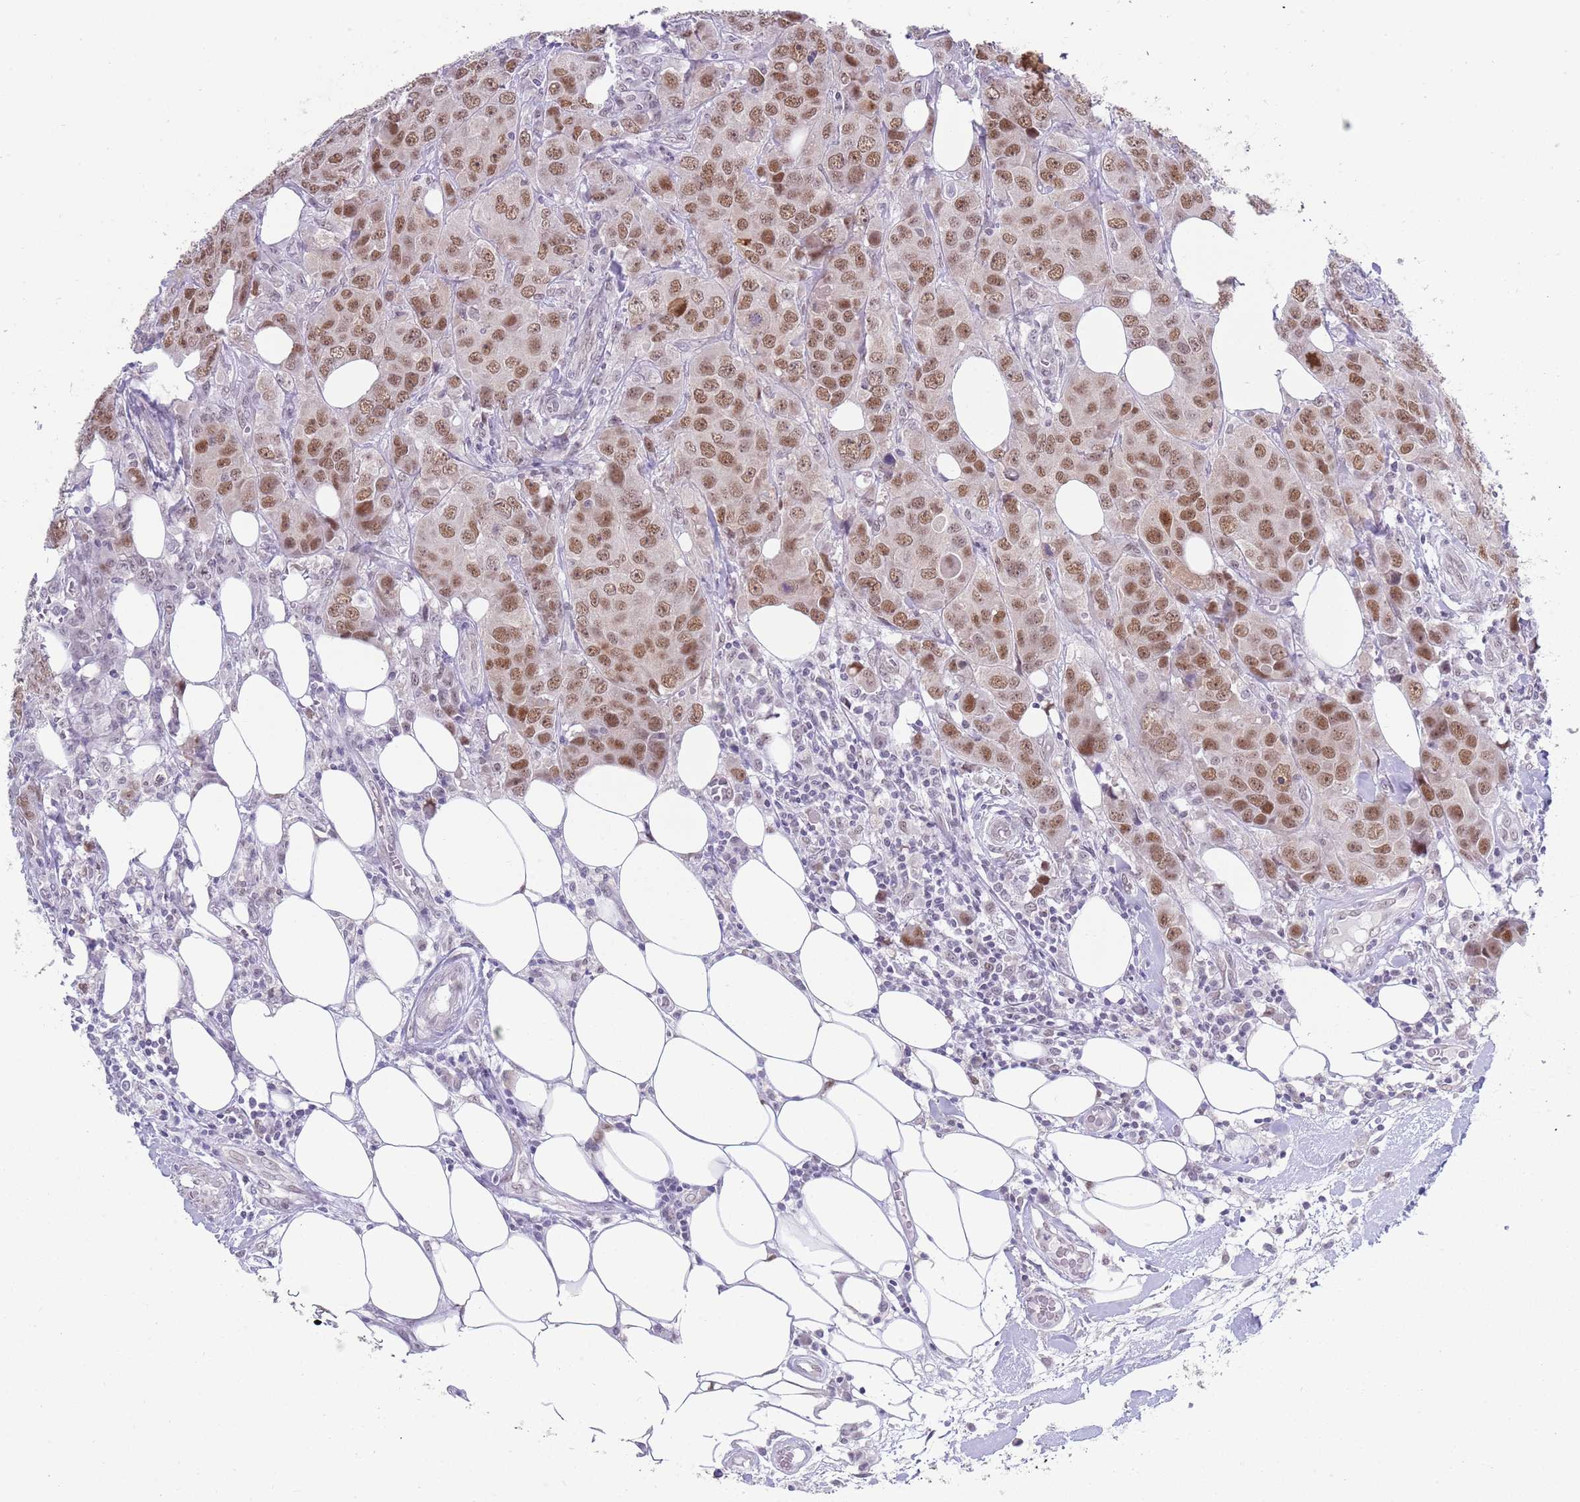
{"staining": {"intensity": "moderate", "quantity": ">75%", "location": "nuclear"}, "tissue": "breast cancer", "cell_type": "Tumor cells", "image_type": "cancer", "snomed": [{"axis": "morphology", "description": "Duct carcinoma"}, {"axis": "topography", "description": "Breast"}], "caption": "High-power microscopy captured an IHC micrograph of breast cancer, revealing moderate nuclear positivity in about >75% of tumor cells.", "gene": "SEPHS2", "patient": {"sex": "female", "age": 43}}